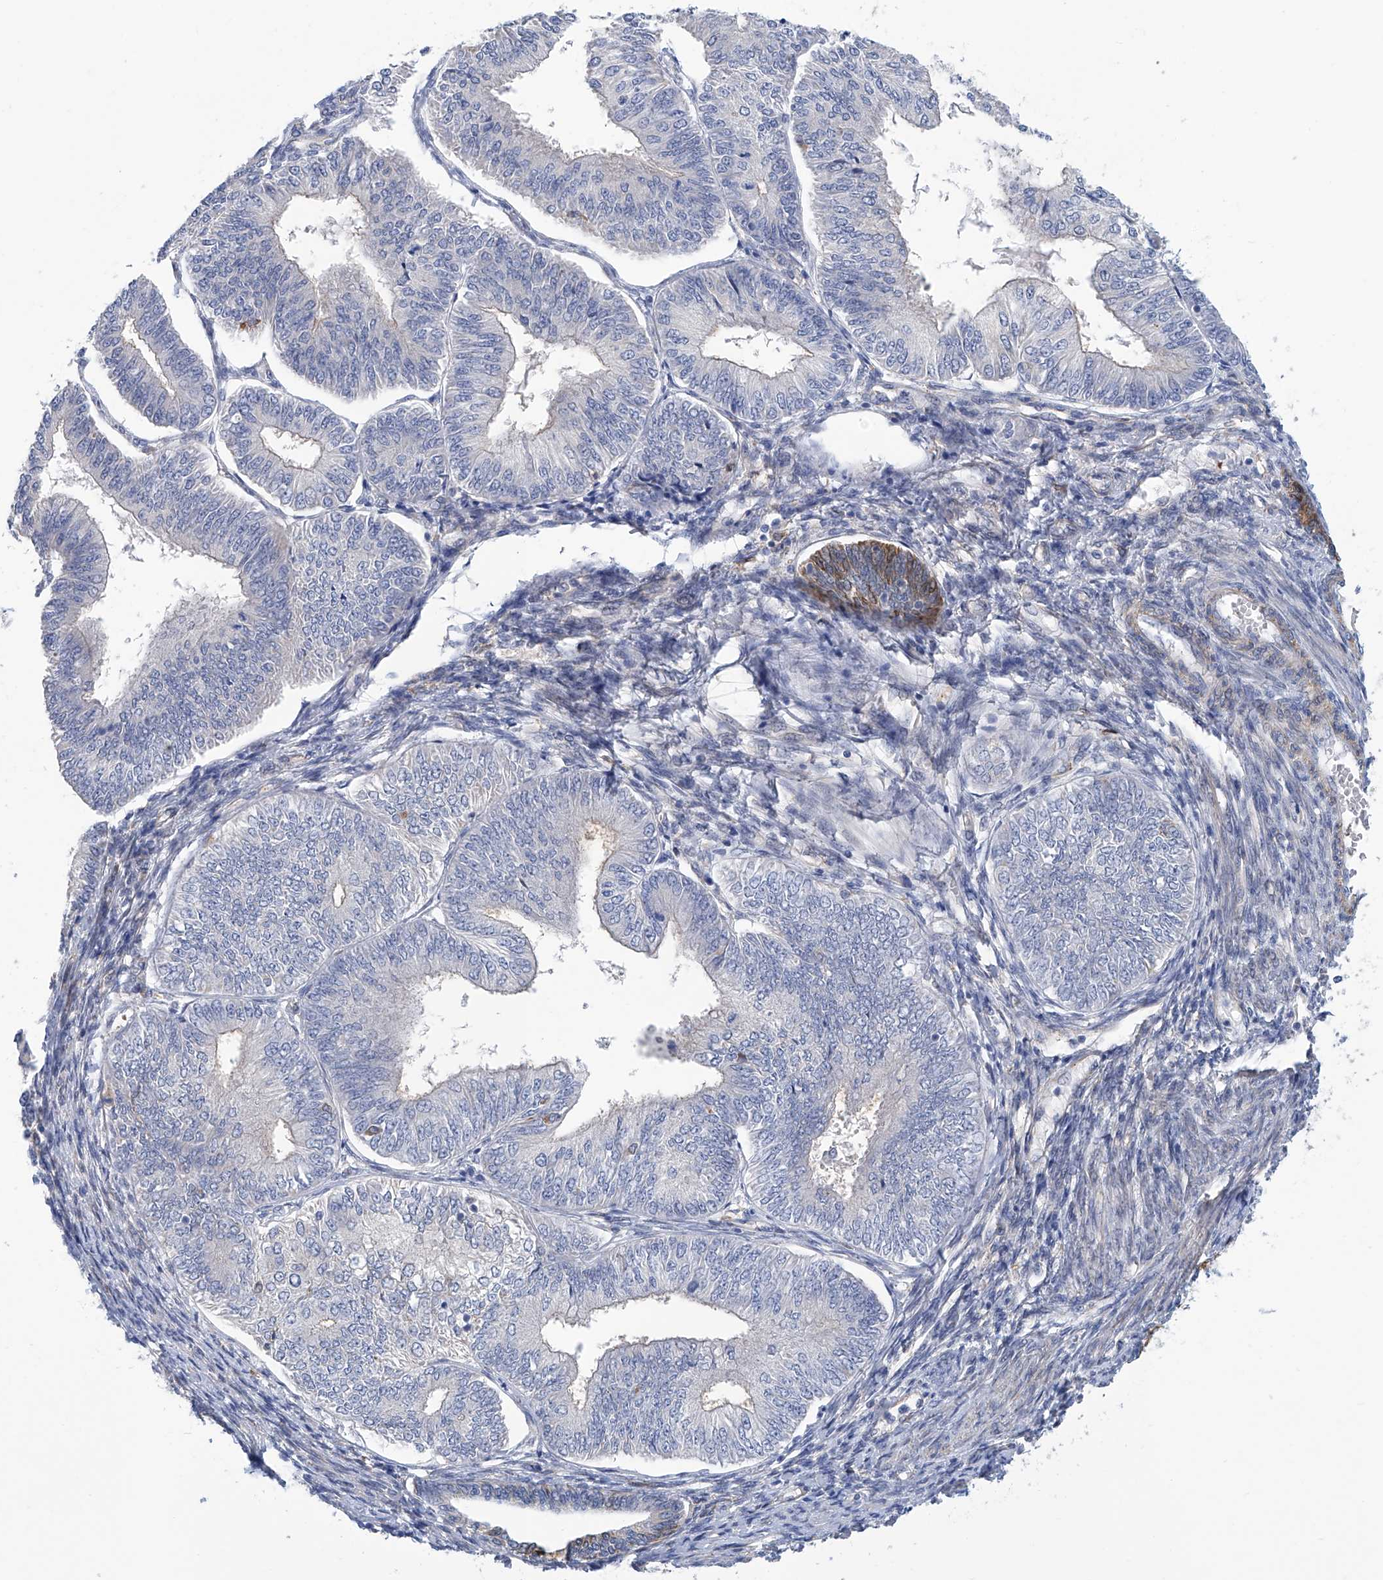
{"staining": {"intensity": "moderate", "quantity": "<25%", "location": "cytoplasmic/membranous"}, "tissue": "endometrial cancer", "cell_type": "Tumor cells", "image_type": "cancer", "snomed": [{"axis": "morphology", "description": "Adenocarcinoma, NOS"}, {"axis": "topography", "description": "Endometrium"}], "caption": "Protein staining shows moderate cytoplasmic/membranous staining in about <25% of tumor cells in endometrial cancer. (DAB IHC, brown staining for protein, blue staining for nuclei).", "gene": "TNN", "patient": {"sex": "female", "age": 58}}